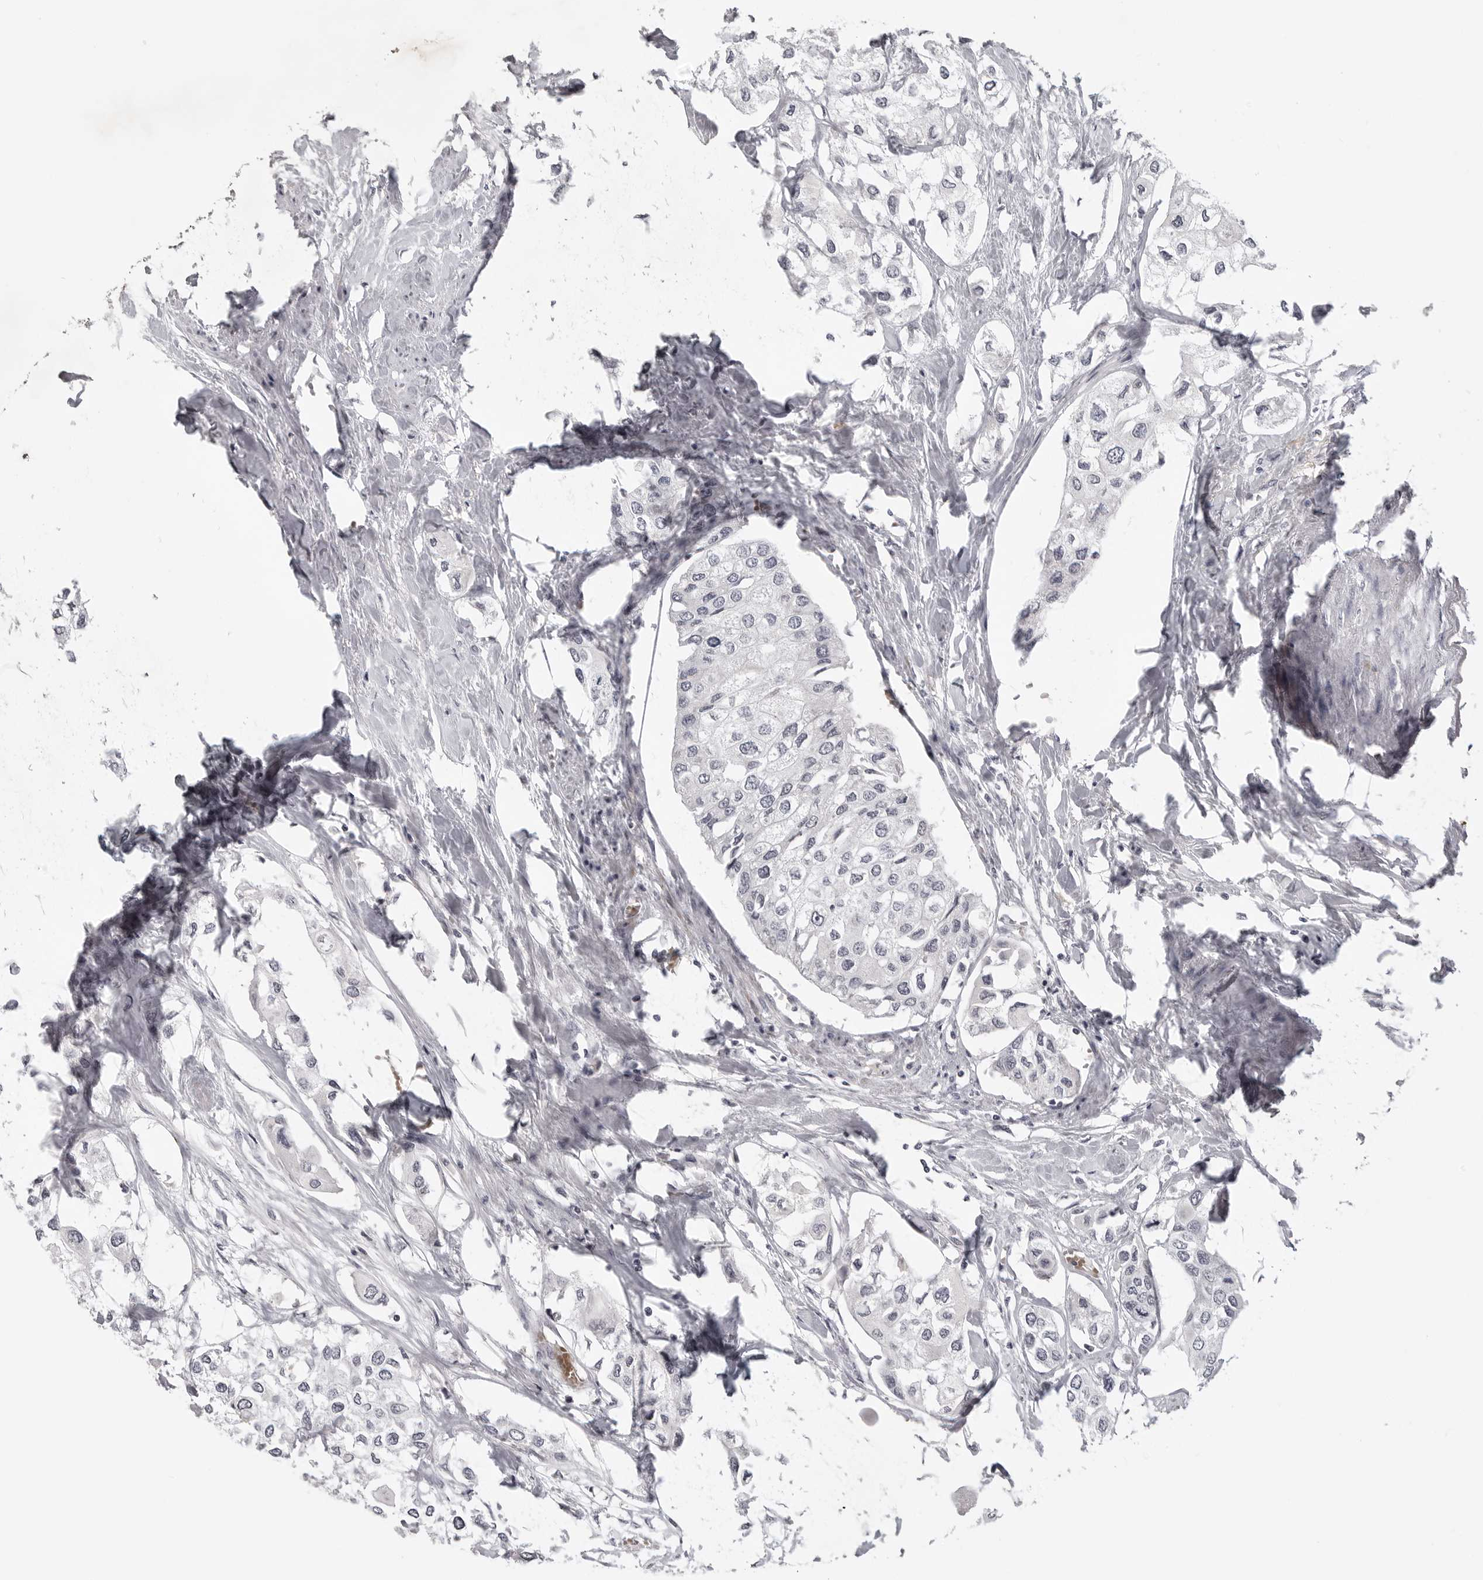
{"staining": {"intensity": "negative", "quantity": "none", "location": "none"}, "tissue": "urothelial cancer", "cell_type": "Tumor cells", "image_type": "cancer", "snomed": [{"axis": "morphology", "description": "Urothelial carcinoma, High grade"}, {"axis": "topography", "description": "Urinary bladder"}], "caption": "This histopathology image is of urothelial cancer stained with IHC to label a protein in brown with the nuclei are counter-stained blue. There is no staining in tumor cells. Nuclei are stained in blue.", "gene": "CD300LD", "patient": {"sex": "male", "age": 64}}